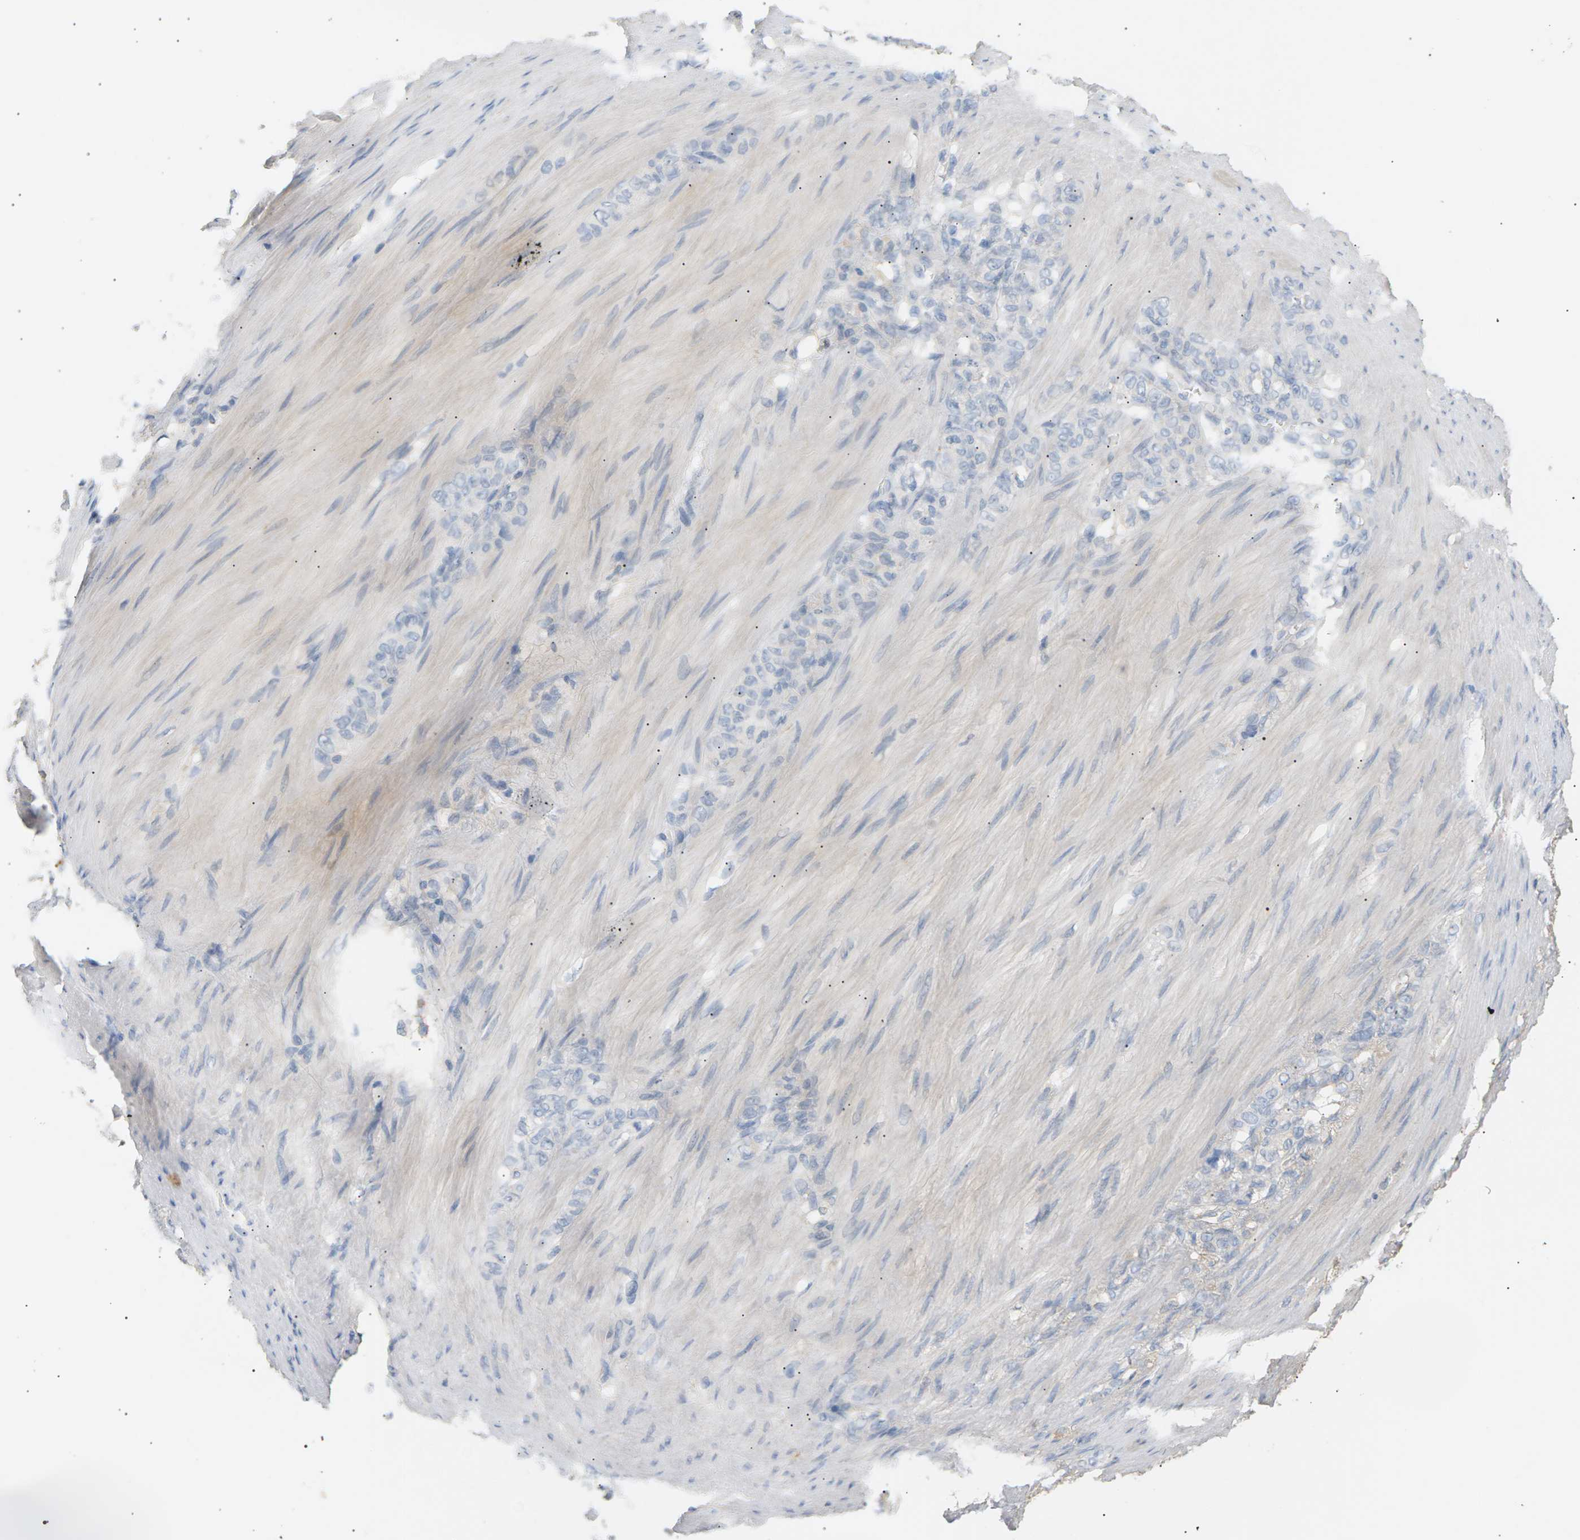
{"staining": {"intensity": "negative", "quantity": "none", "location": "none"}, "tissue": "stomach cancer", "cell_type": "Tumor cells", "image_type": "cancer", "snomed": [{"axis": "morphology", "description": "Adenocarcinoma, NOS"}, {"axis": "topography", "description": "Stomach"}], "caption": "High magnification brightfield microscopy of adenocarcinoma (stomach) stained with DAB (brown) and counterstained with hematoxylin (blue): tumor cells show no significant staining. (DAB immunohistochemistry (IHC) with hematoxylin counter stain).", "gene": "IGLC3", "patient": {"sex": "male", "age": 82}}